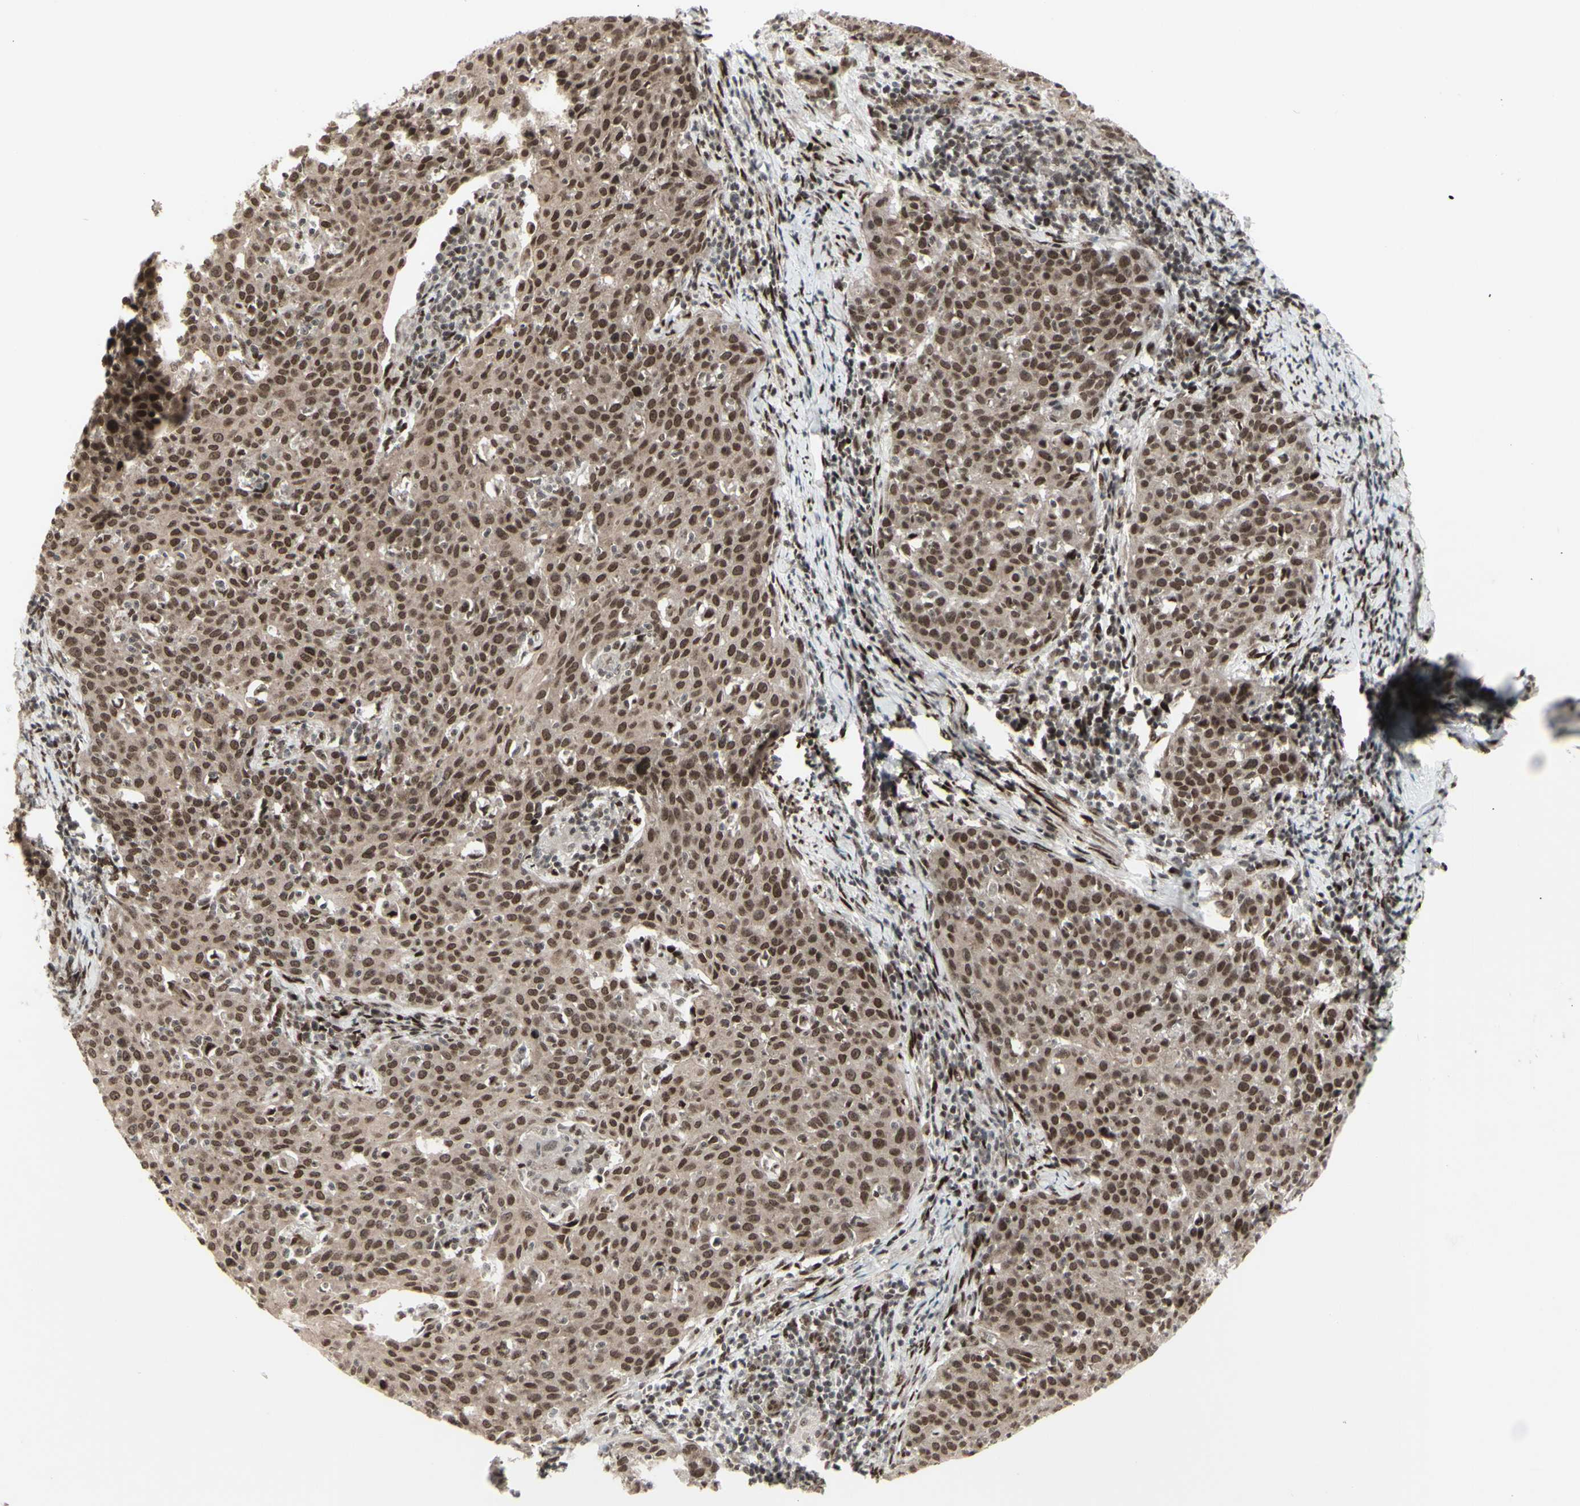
{"staining": {"intensity": "moderate", "quantity": ">75%", "location": "cytoplasmic/membranous,nuclear"}, "tissue": "cervical cancer", "cell_type": "Tumor cells", "image_type": "cancer", "snomed": [{"axis": "morphology", "description": "Squamous cell carcinoma, NOS"}, {"axis": "topography", "description": "Cervix"}], "caption": "Immunohistochemistry staining of cervical cancer (squamous cell carcinoma), which displays medium levels of moderate cytoplasmic/membranous and nuclear staining in about >75% of tumor cells indicating moderate cytoplasmic/membranous and nuclear protein staining. The staining was performed using DAB (3,3'-diaminobenzidine) (brown) for protein detection and nuclei were counterstained in hematoxylin (blue).", "gene": "CBX1", "patient": {"sex": "female", "age": 38}}